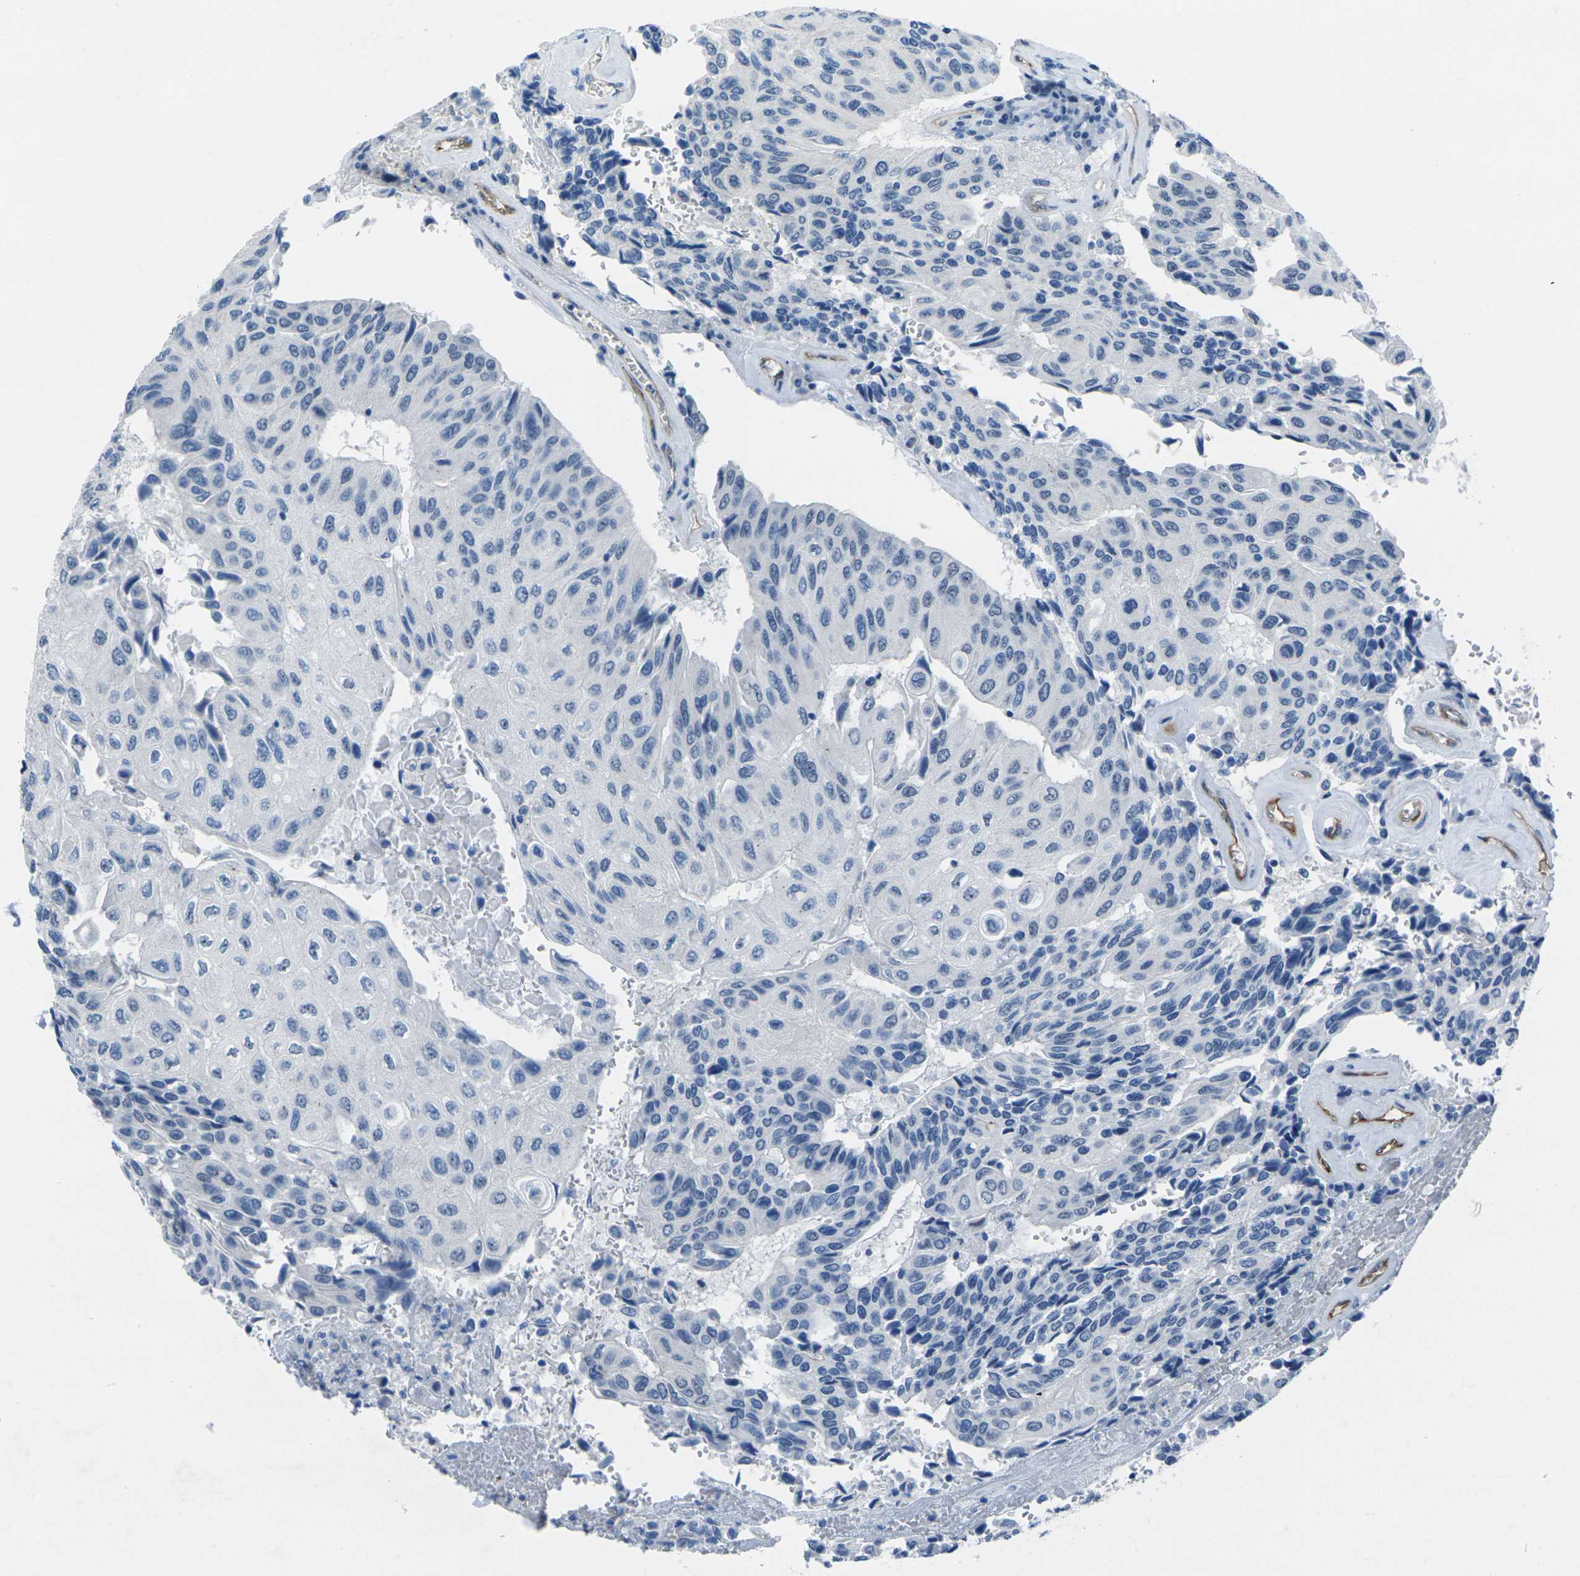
{"staining": {"intensity": "negative", "quantity": "none", "location": "none"}, "tissue": "urothelial cancer", "cell_type": "Tumor cells", "image_type": "cancer", "snomed": [{"axis": "morphology", "description": "Urothelial carcinoma, High grade"}, {"axis": "topography", "description": "Urinary bladder"}], "caption": "High-grade urothelial carcinoma was stained to show a protein in brown. There is no significant staining in tumor cells.", "gene": "HSPA12B", "patient": {"sex": "female", "age": 85}}